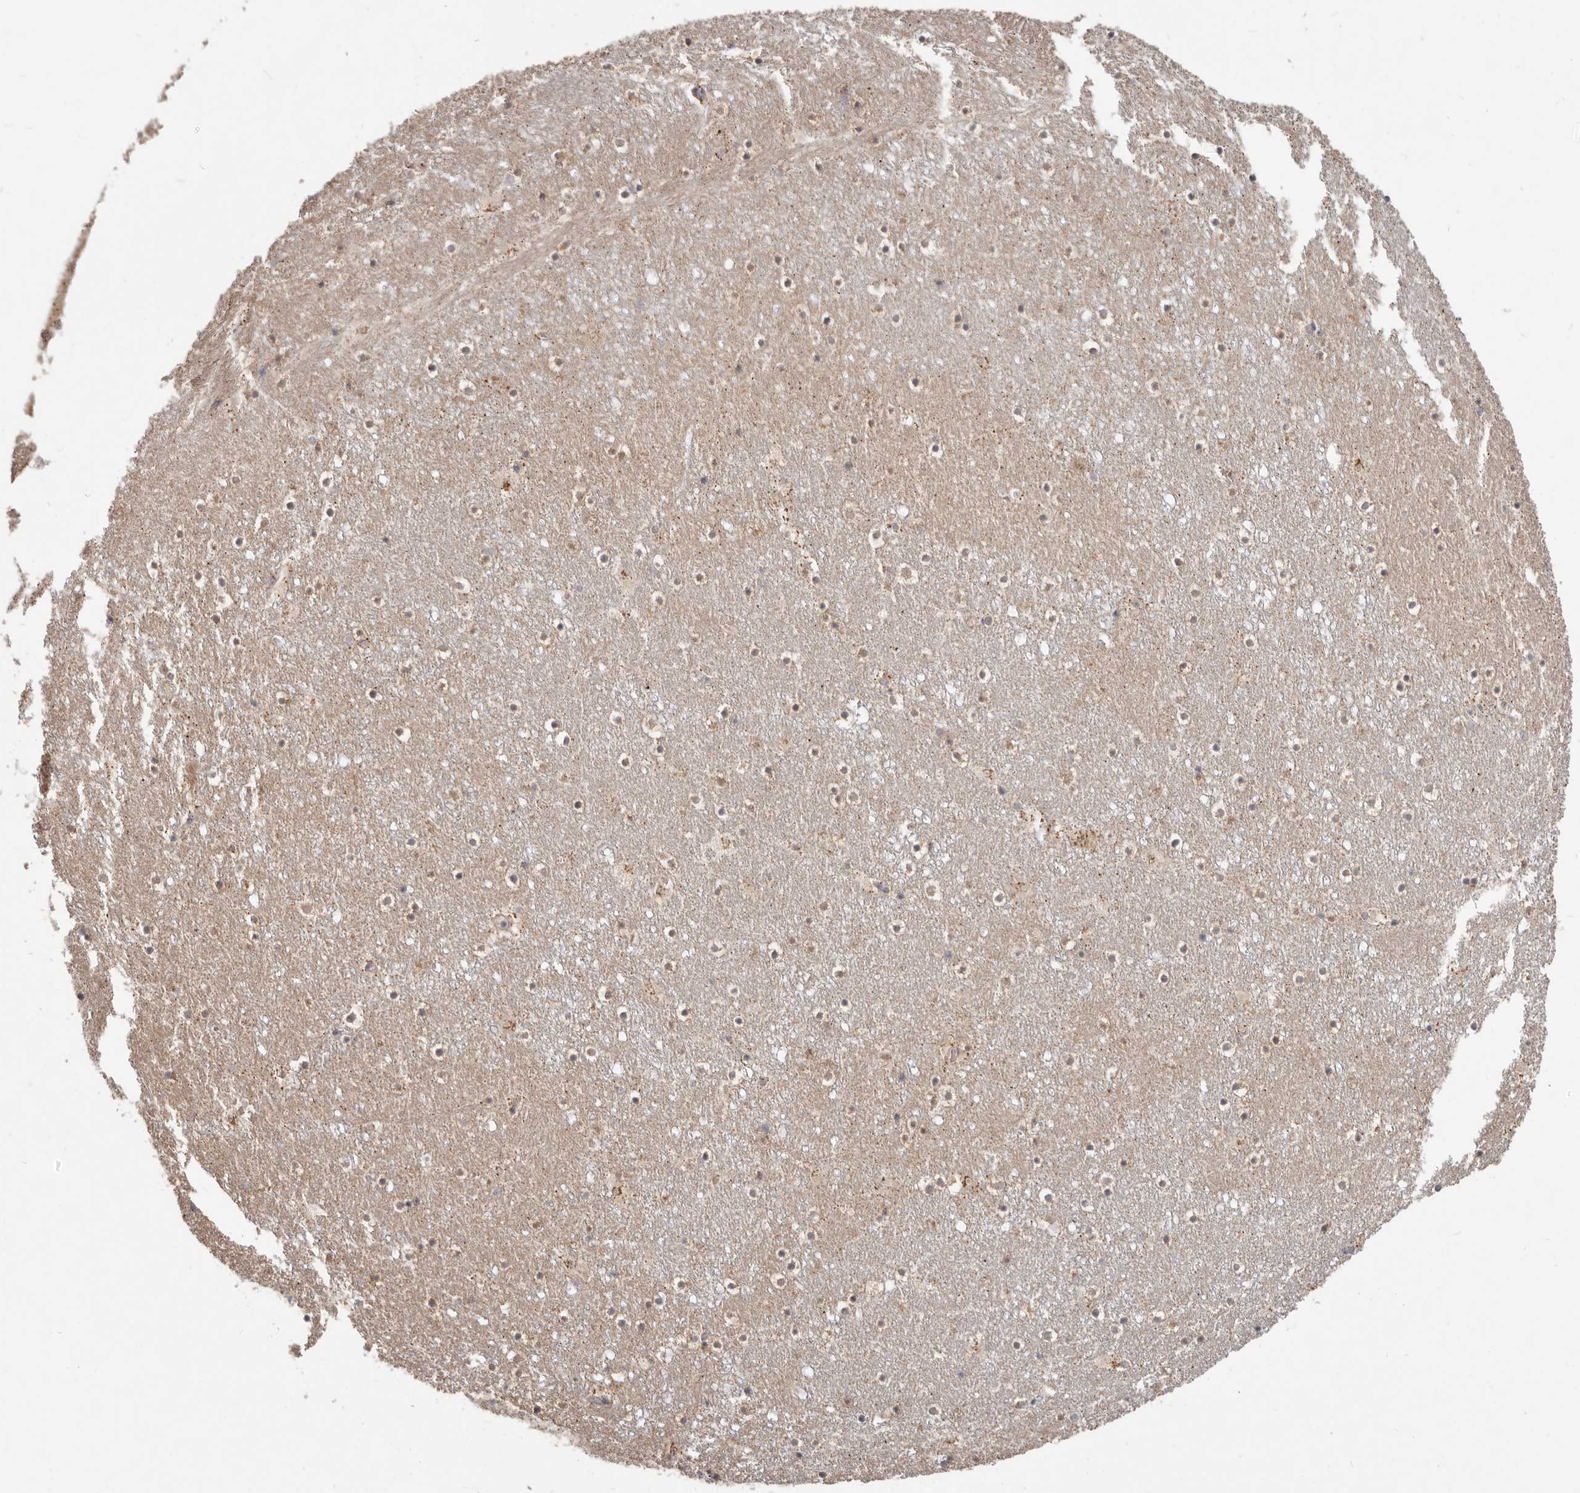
{"staining": {"intensity": "moderate", "quantity": "25%-75%", "location": "cytoplasmic/membranous"}, "tissue": "caudate", "cell_type": "Glial cells", "image_type": "normal", "snomed": [{"axis": "morphology", "description": "Normal tissue, NOS"}, {"axis": "topography", "description": "Lateral ventricle wall"}], "caption": "Immunohistochemistry image of benign caudate: human caudate stained using immunohistochemistry reveals medium levels of moderate protein expression localized specifically in the cytoplasmic/membranous of glial cells, appearing as a cytoplasmic/membranous brown color.", "gene": "WDR77", "patient": {"sex": "male", "age": 45}}